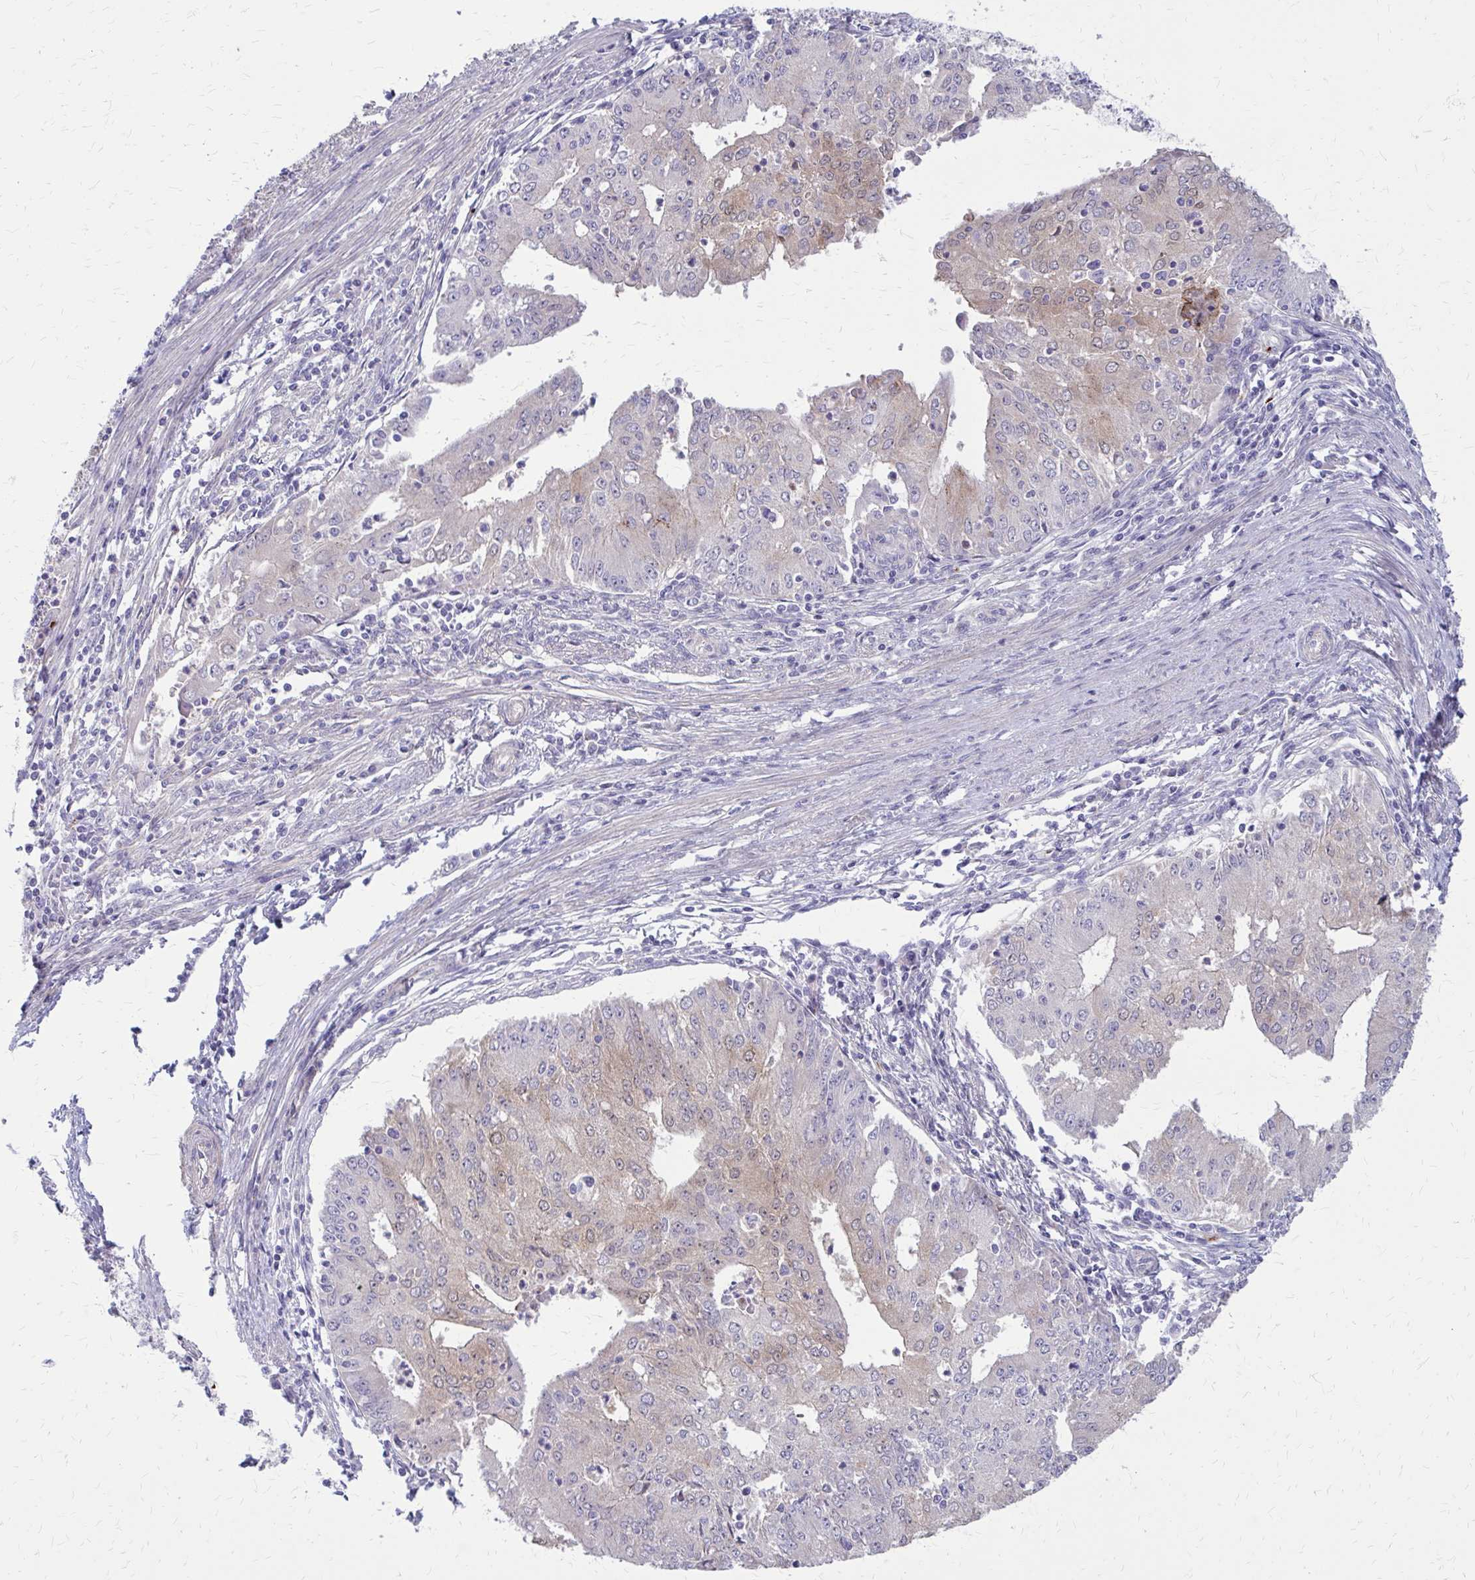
{"staining": {"intensity": "moderate", "quantity": "<25%", "location": "cytoplasmic/membranous"}, "tissue": "endometrial cancer", "cell_type": "Tumor cells", "image_type": "cancer", "snomed": [{"axis": "morphology", "description": "Adenocarcinoma, NOS"}, {"axis": "topography", "description": "Endometrium"}], "caption": "Moderate cytoplasmic/membranous protein staining is appreciated in about <25% of tumor cells in endometrial cancer.", "gene": "GLYATL2", "patient": {"sex": "female", "age": 50}}